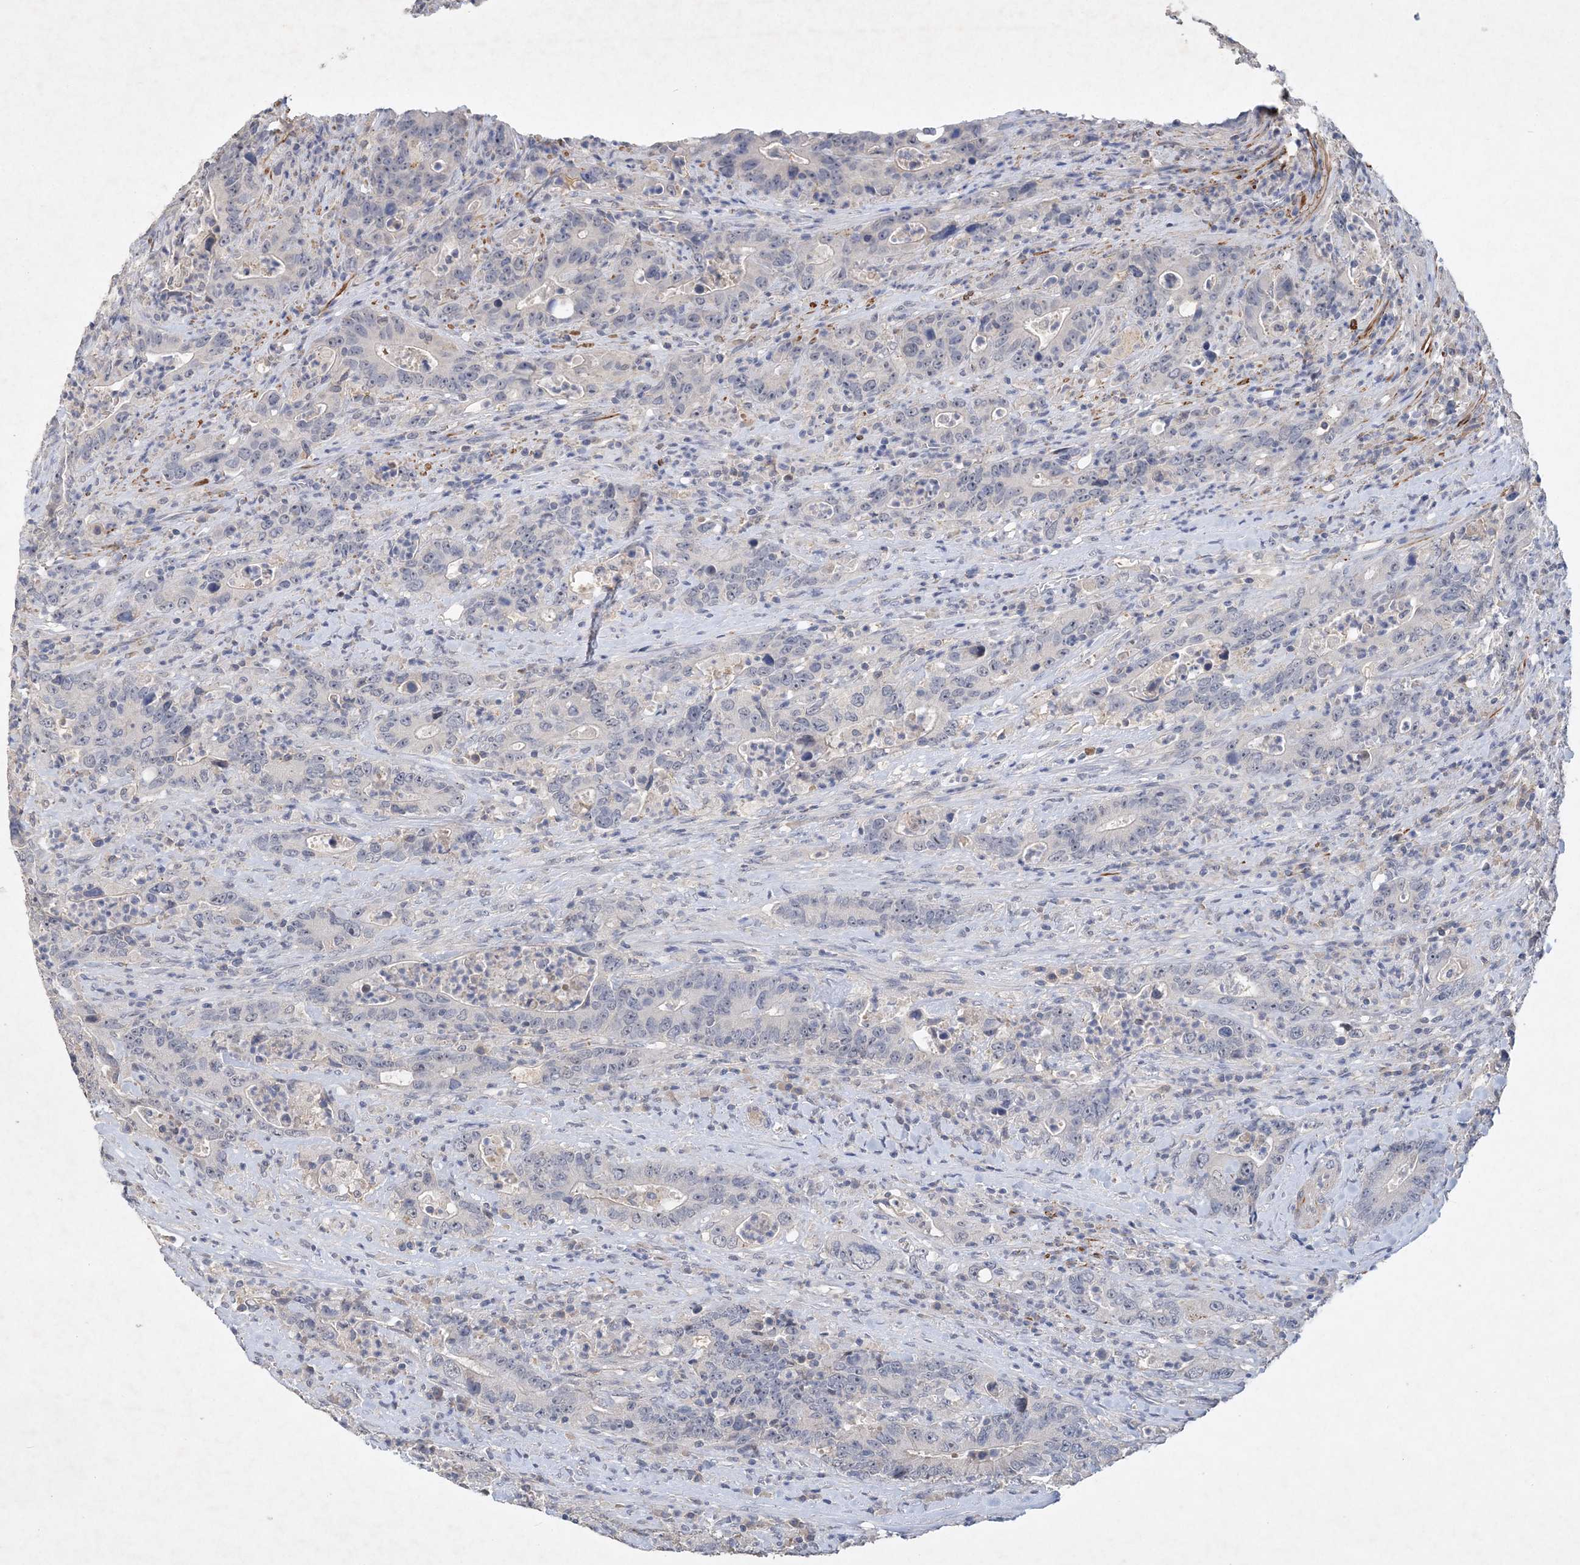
{"staining": {"intensity": "negative", "quantity": "none", "location": "none"}, "tissue": "colorectal cancer", "cell_type": "Tumor cells", "image_type": "cancer", "snomed": [{"axis": "morphology", "description": "Adenocarcinoma, NOS"}, {"axis": "topography", "description": "Colon"}], "caption": "IHC image of neoplastic tissue: adenocarcinoma (colorectal) stained with DAB reveals no significant protein expression in tumor cells. The staining was performed using DAB (3,3'-diaminobenzidine) to visualize the protein expression in brown, while the nuclei were stained in blue with hematoxylin (Magnification: 20x).", "gene": "C11orf58", "patient": {"sex": "female", "age": 75}}